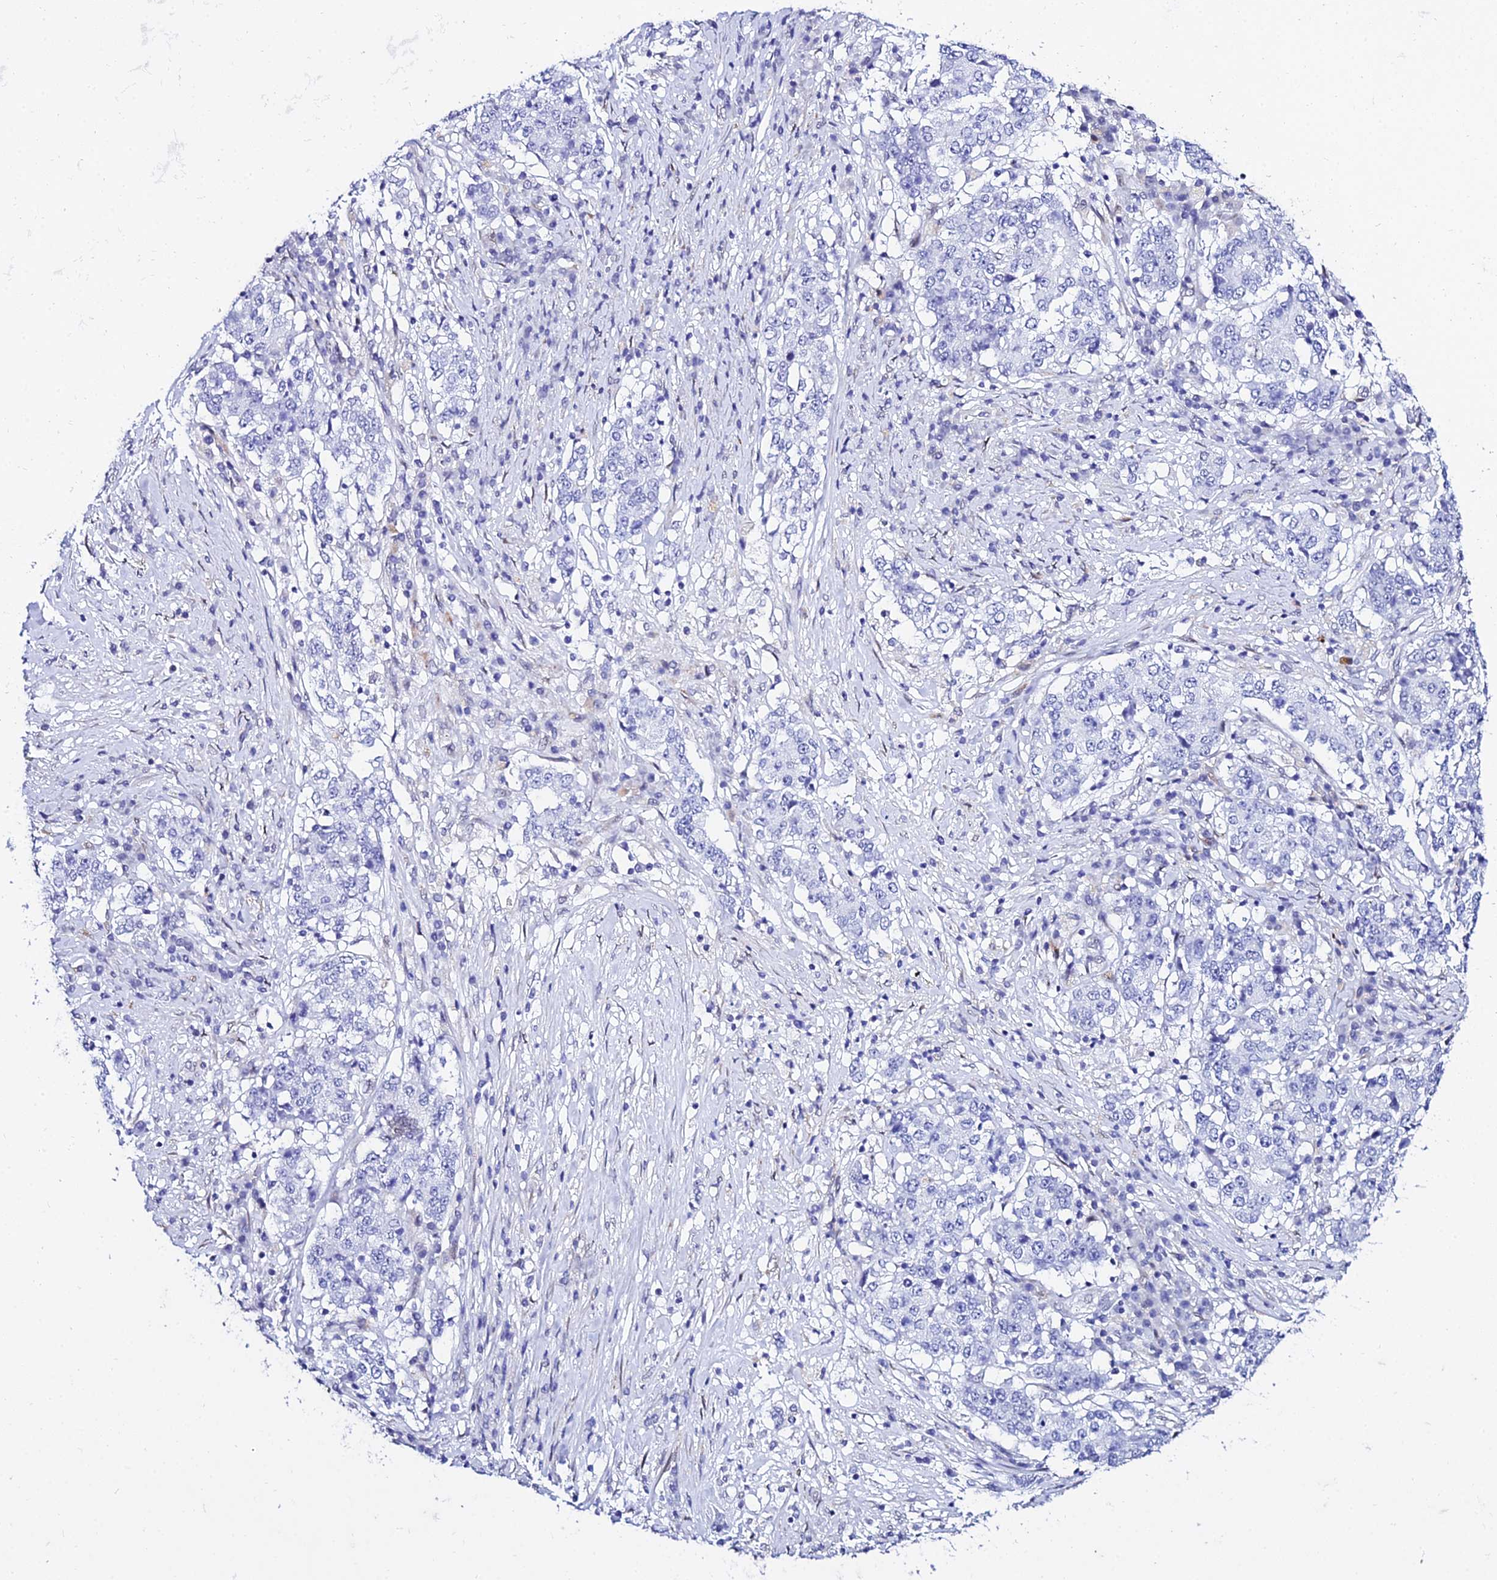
{"staining": {"intensity": "negative", "quantity": "none", "location": "none"}, "tissue": "stomach cancer", "cell_type": "Tumor cells", "image_type": "cancer", "snomed": [{"axis": "morphology", "description": "Adenocarcinoma, NOS"}, {"axis": "topography", "description": "Stomach"}], "caption": "Immunohistochemical staining of human stomach adenocarcinoma displays no significant expression in tumor cells.", "gene": "POFUT2", "patient": {"sex": "male", "age": 59}}